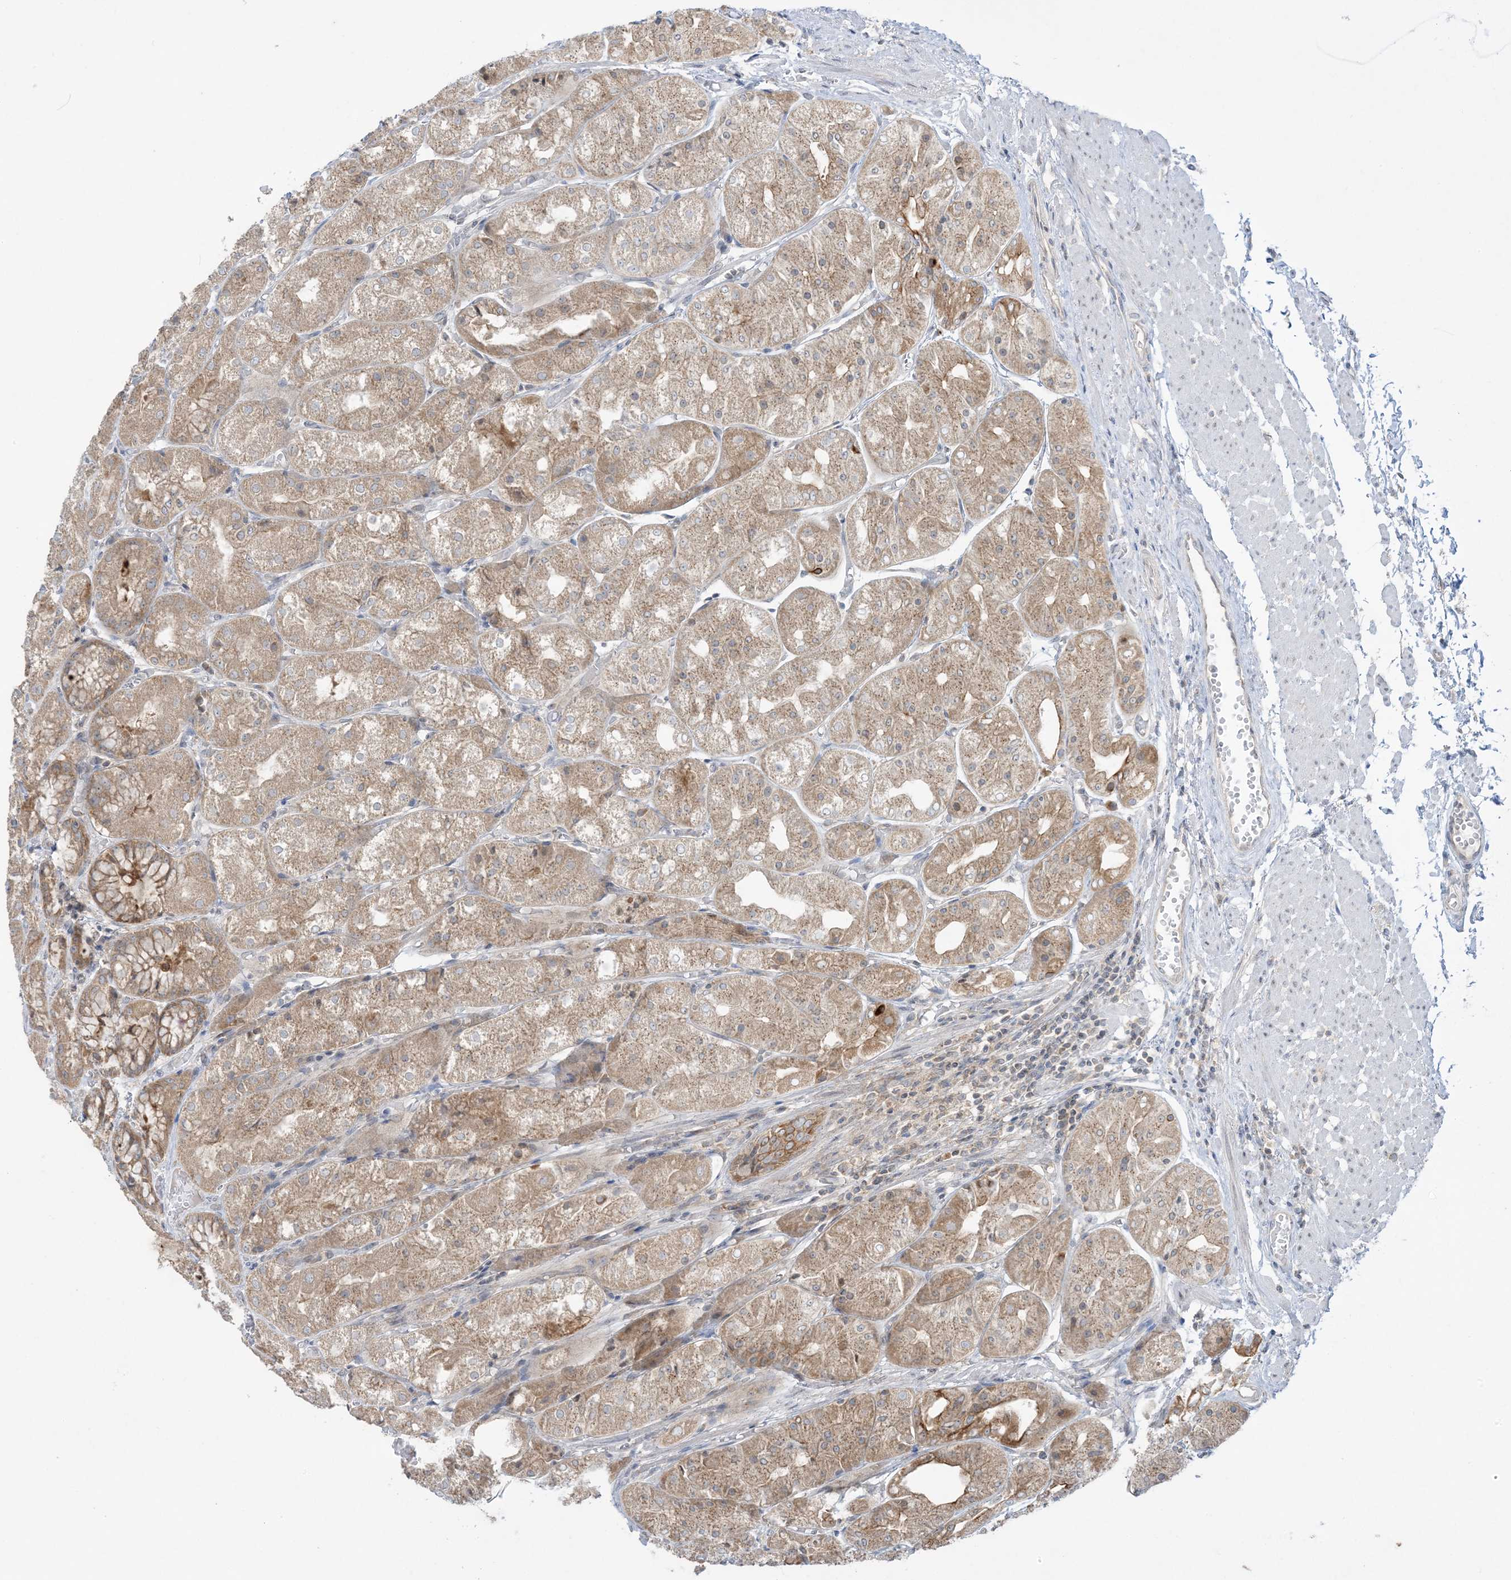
{"staining": {"intensity": "weak", "quantity": ">75%", "location": "cytoplasmic/membranous"}, "tissue": "stomach", "cell_type": "Glandular cells", "image_type": "normal", "snomed": [{"axis": "morphology", "description": "Normal tissue, NOS"}, {"axis": "topography", "description": "Stomach, upper"}], "caption": "Benign stomach displays weak cytoplasmic/membranous positivity in about >75% of glandular cells.", "gene": "RPP40", "patient": {"sex": "male", "age": 72}}